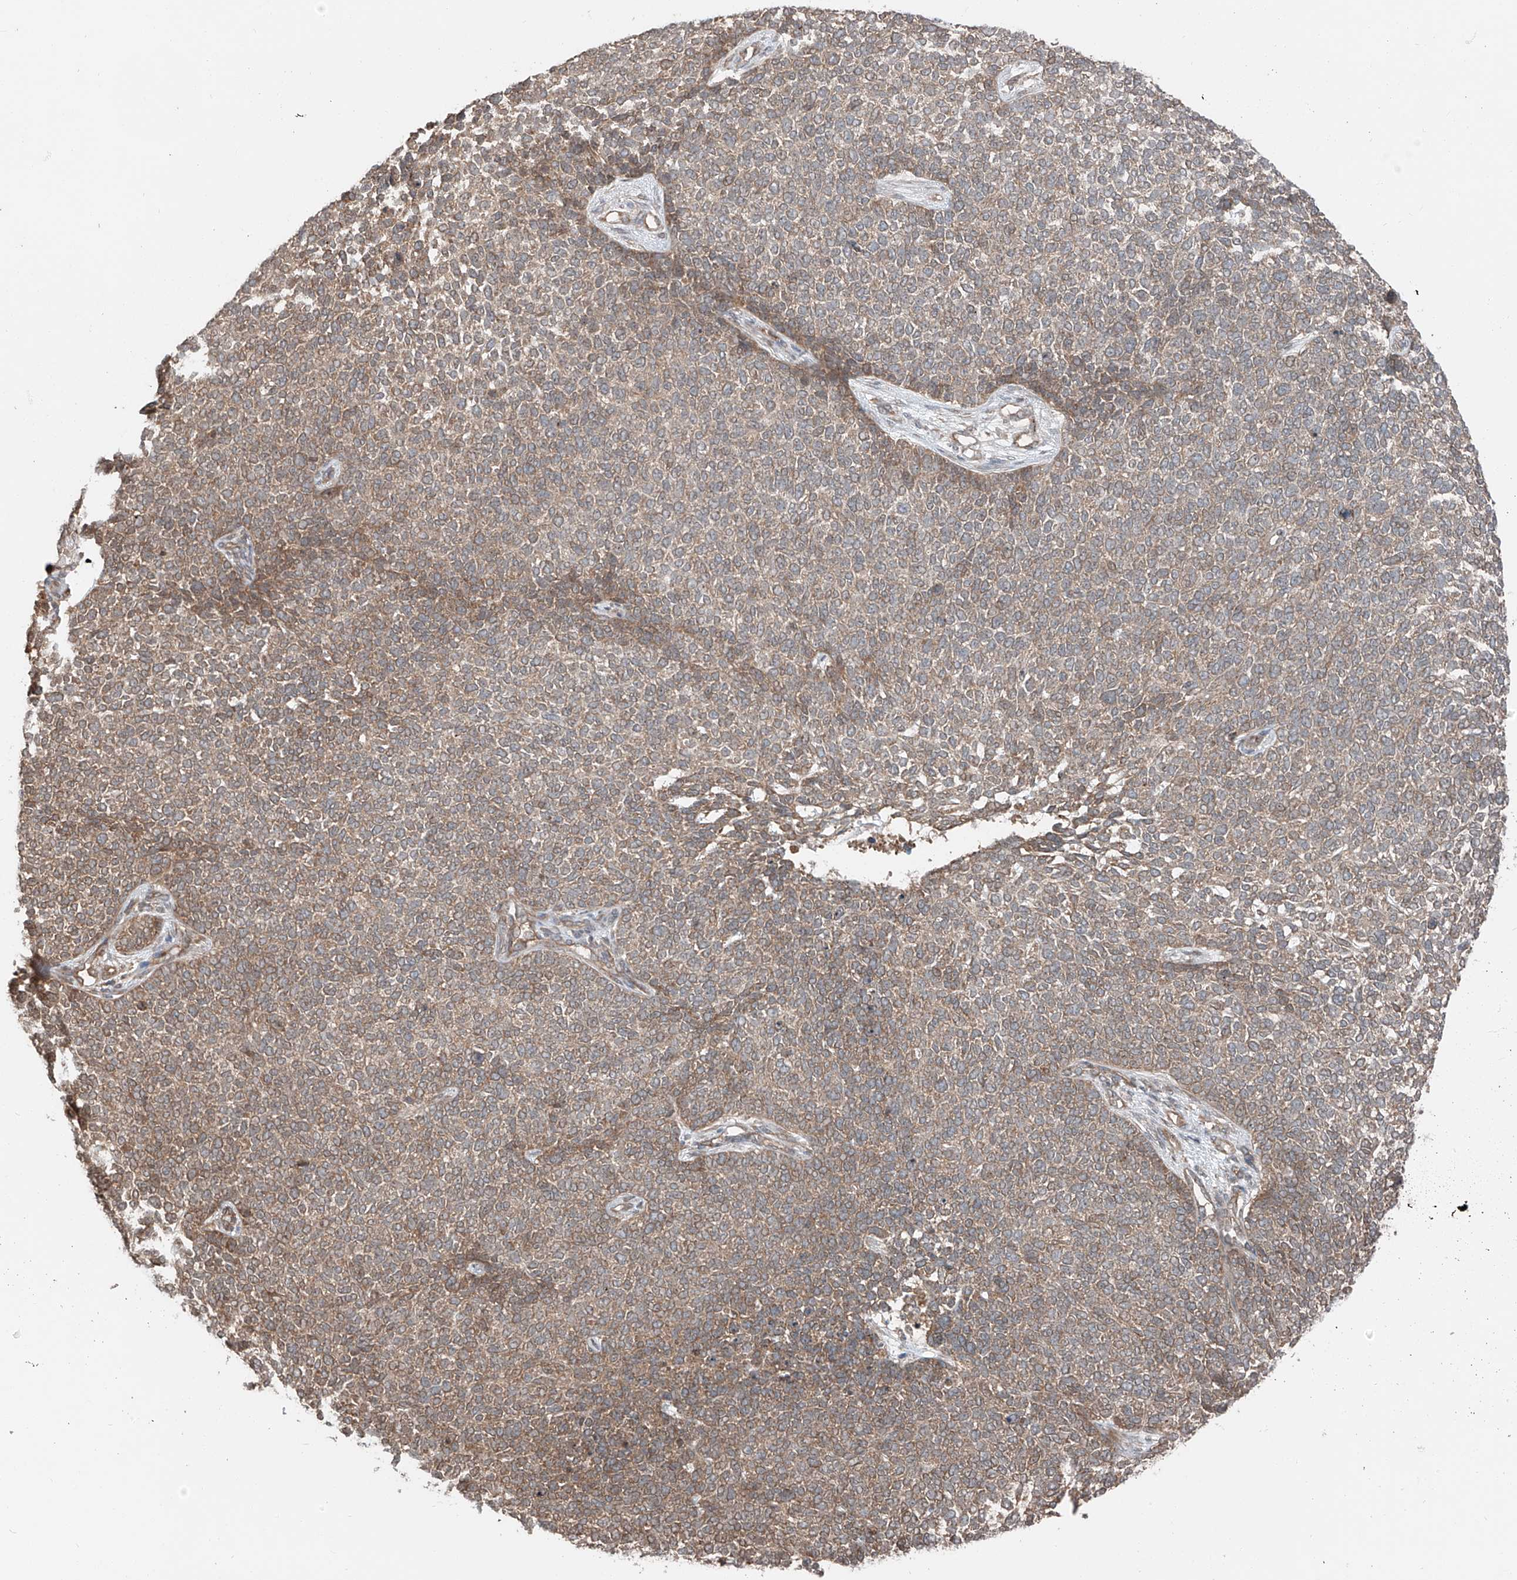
{"staining": {"intensity": "moderate", "quantity": ">75%", "location": "cytoplasmic/membranous"}, "tissue": "skin cancer", "cell_type": "Tumor cells", "image_type": "cancer", "snomed": [{"axis": "morphology", "description": "Basal cell carcinoma"}, {"axis": "topography", "description": "Skin"}], "caption": "Immunohistochemistry (IHC) histopathology image of neoplastic tissue: skin cancer (basal cell carcinoma) stained using immunohistochemistry (IHC) displays medium levels of moderate protein expression localized specifically in the cytoplasmic/membranous of tumor cells, appearing as a cytoplasmic/membranous brown color.", "gene": "CEP162", "patient": {"sex": "female", "age": 84}}